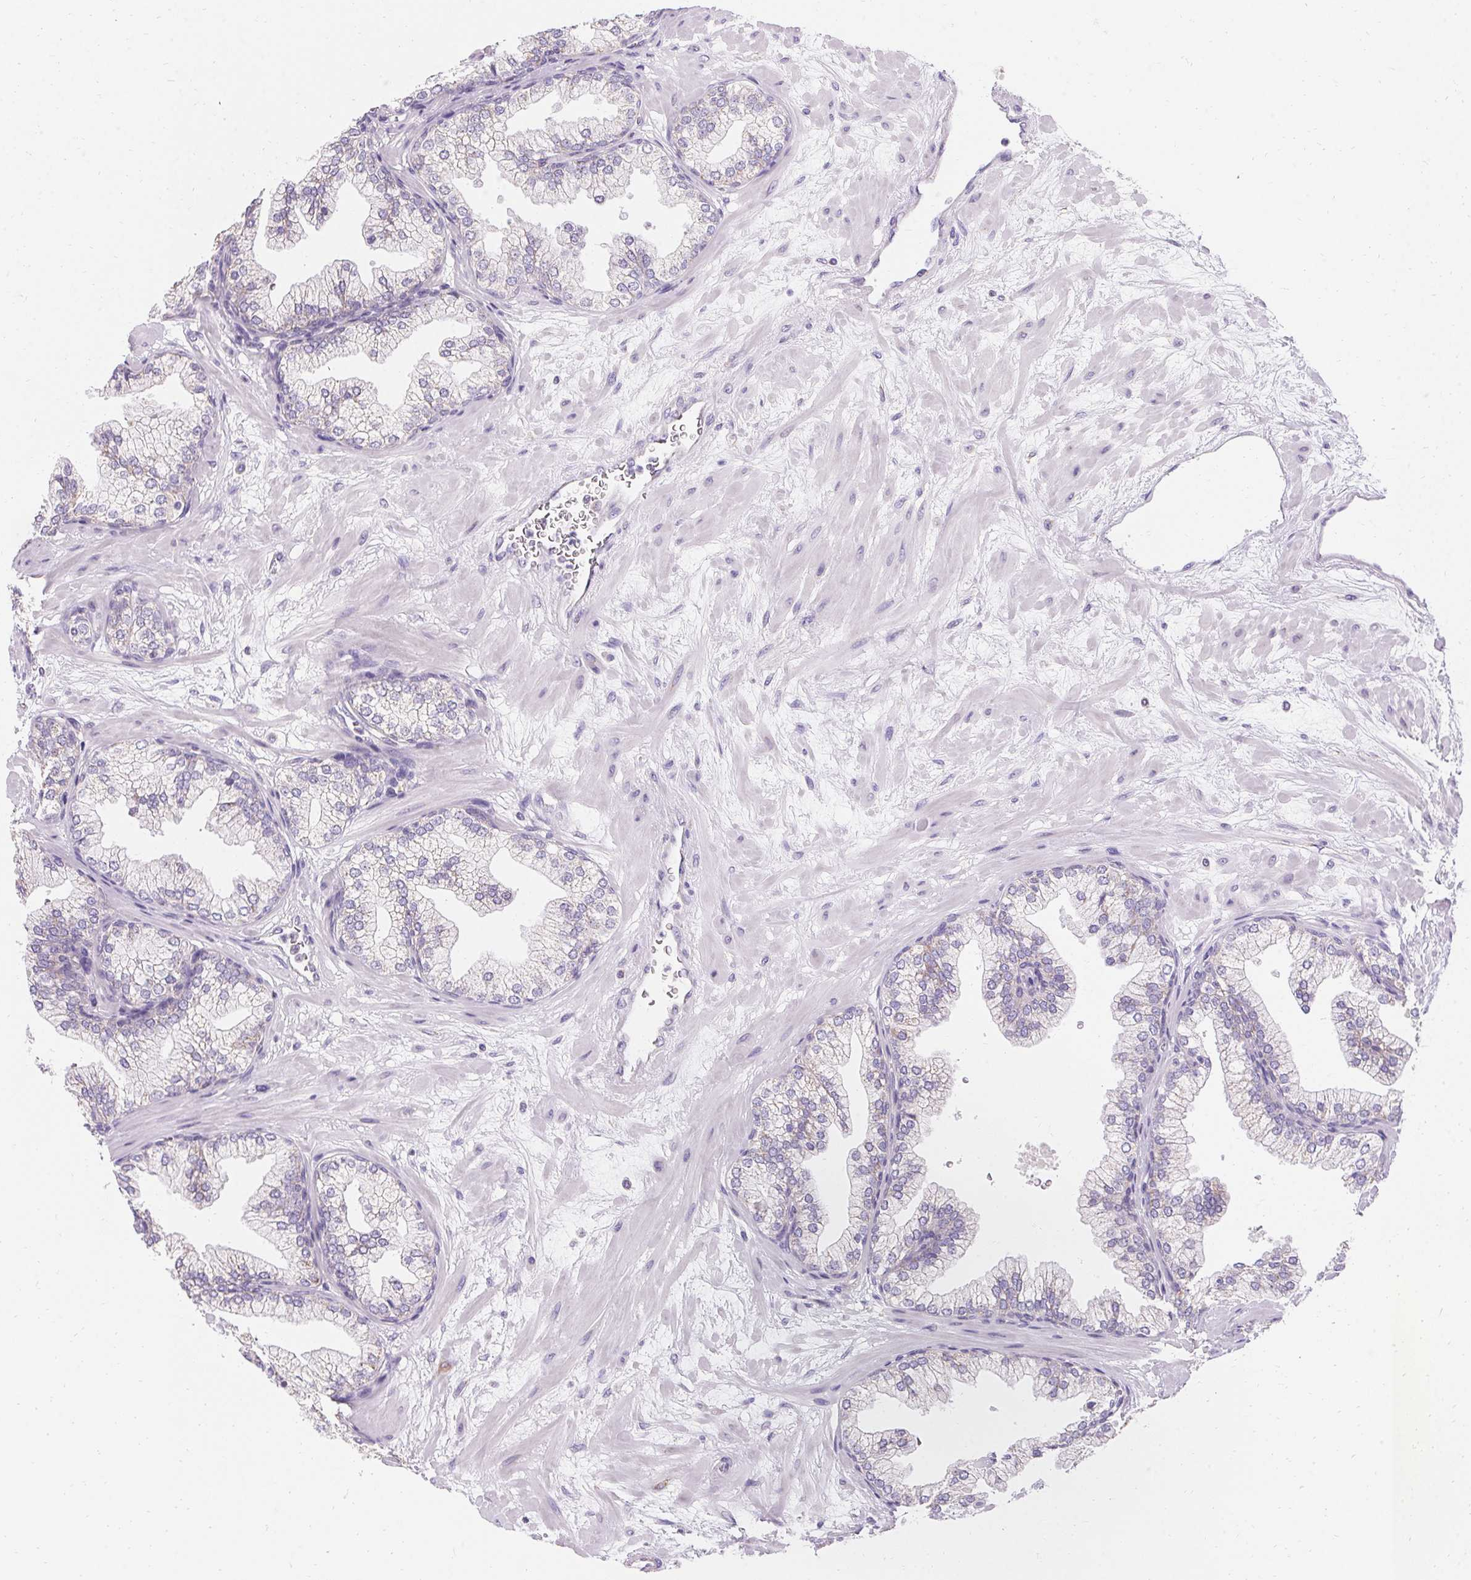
{"staining": {"intensity": "negative", "quantity": "none", "location": "none"}, "tissue": "prostate", "cell_type": "Glandular cells", "image_type": "normal", "snomed": [{"axis": "morphology", "description": "Normal tissue, NOS"}, {"axis": "topography", "description": "Prostate"}, {"axis": "topography", "description": "Peripheral nerve tissue"}], "caption": "Glandular cells show no significant positivity in unremarkable prostate.", "gene": "ASGR2", "patient": {"sex": "male", "age": 61}}